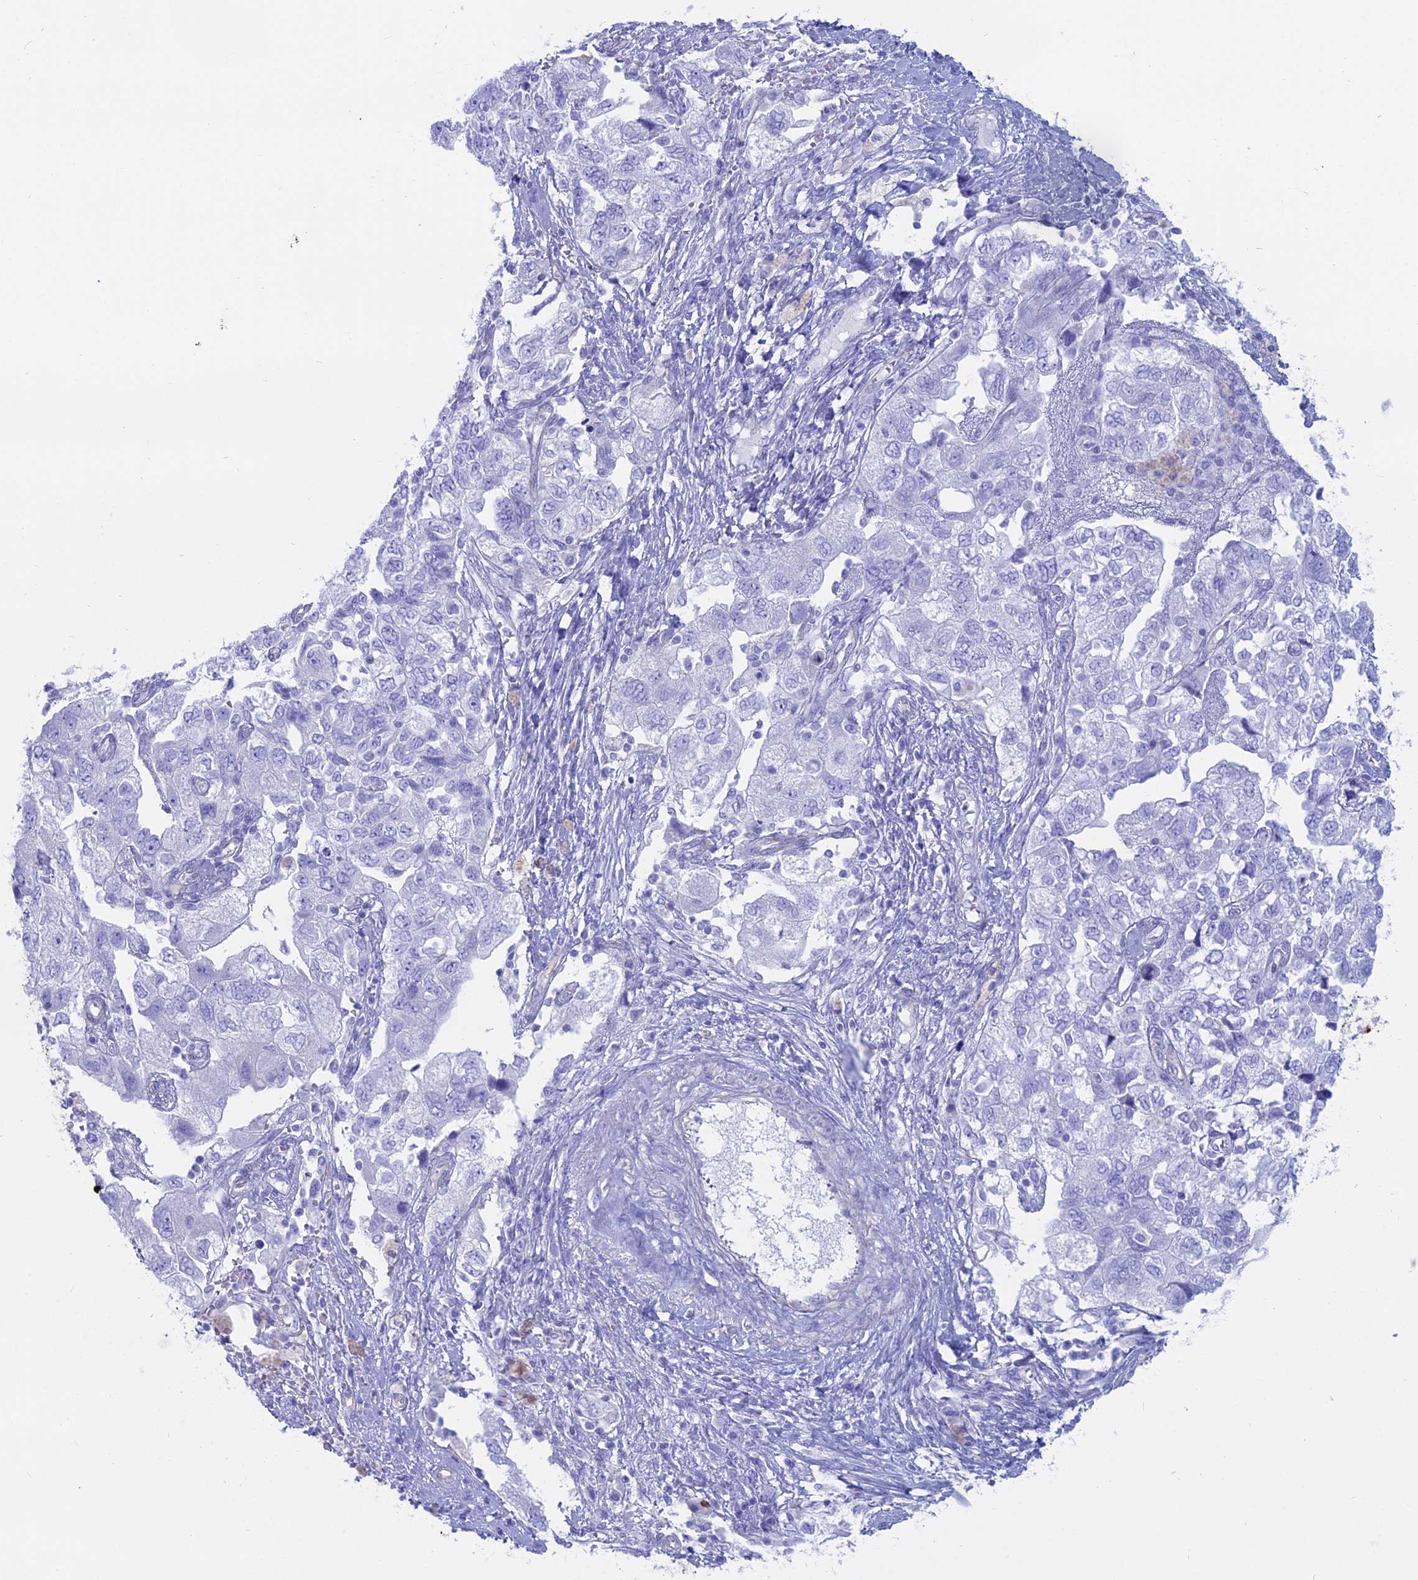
{"staining": {"intensity": "negative", "quantity": "none", "location": "none"}, "tissue": "ovarian cancer", "cell_type": "Tumor cells", "image_type": "cancer", "snomed": [{"axis": "morphology", "description": "Carcinoma, NOS"}, {"axis": "morphology", "description": "Cystadenocarcinoma, serous, NOS"}, {"axis": "topography", "description": "Ovary"}], "caption": "An image of human ovarian cancer (serous cystadenocarcinoma) is negative for staining in tumor cells.", "gene": "OR2AE1", "patient": {"sex": "female", "age": 69}}